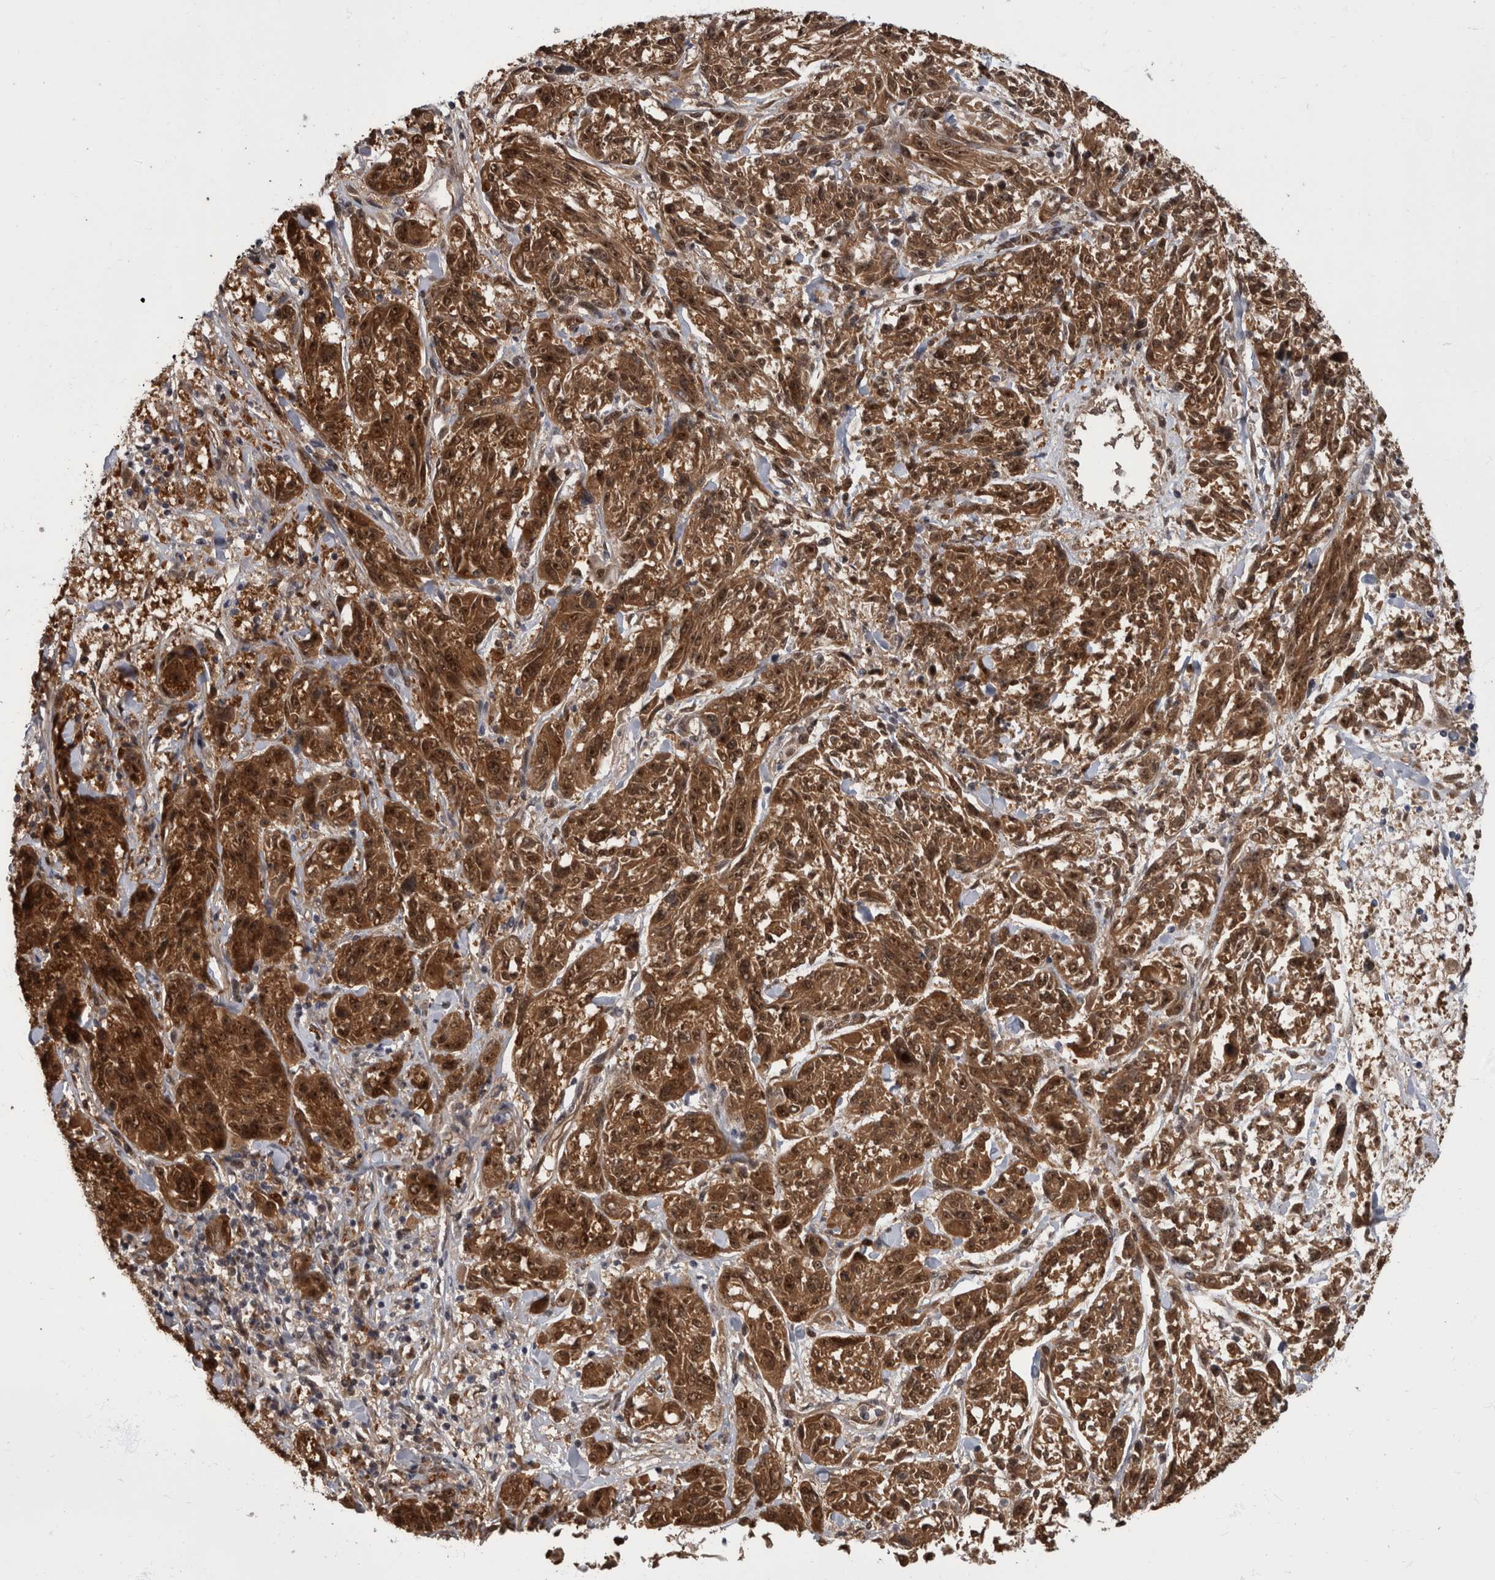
{"staining": {"intensity": "moderate", "quantity": ">75%", "location": "cytoplasmic/membranous,nuclear"}, "tissue": "melanoma", "cell_type": "Tumor cells", "image_type": "cancer", "snomed": [{"axis": "morphology", "description": "Malignant melanoma, NOS"}, {"axis": "topography", "description": "Skin"}], "caption": "Brown immunohistochemical staining in malignant melanoma shows moderate cytoplasmic/membranous and nuclear expression in approximately >75% of tumor cells. The staining was performed using DAB, with brown indicating positive protein expression. Nuclei are stained blue with hematoxylin.", "gene": "AKT3", "patient": {"sex": "male", "age": 53}}